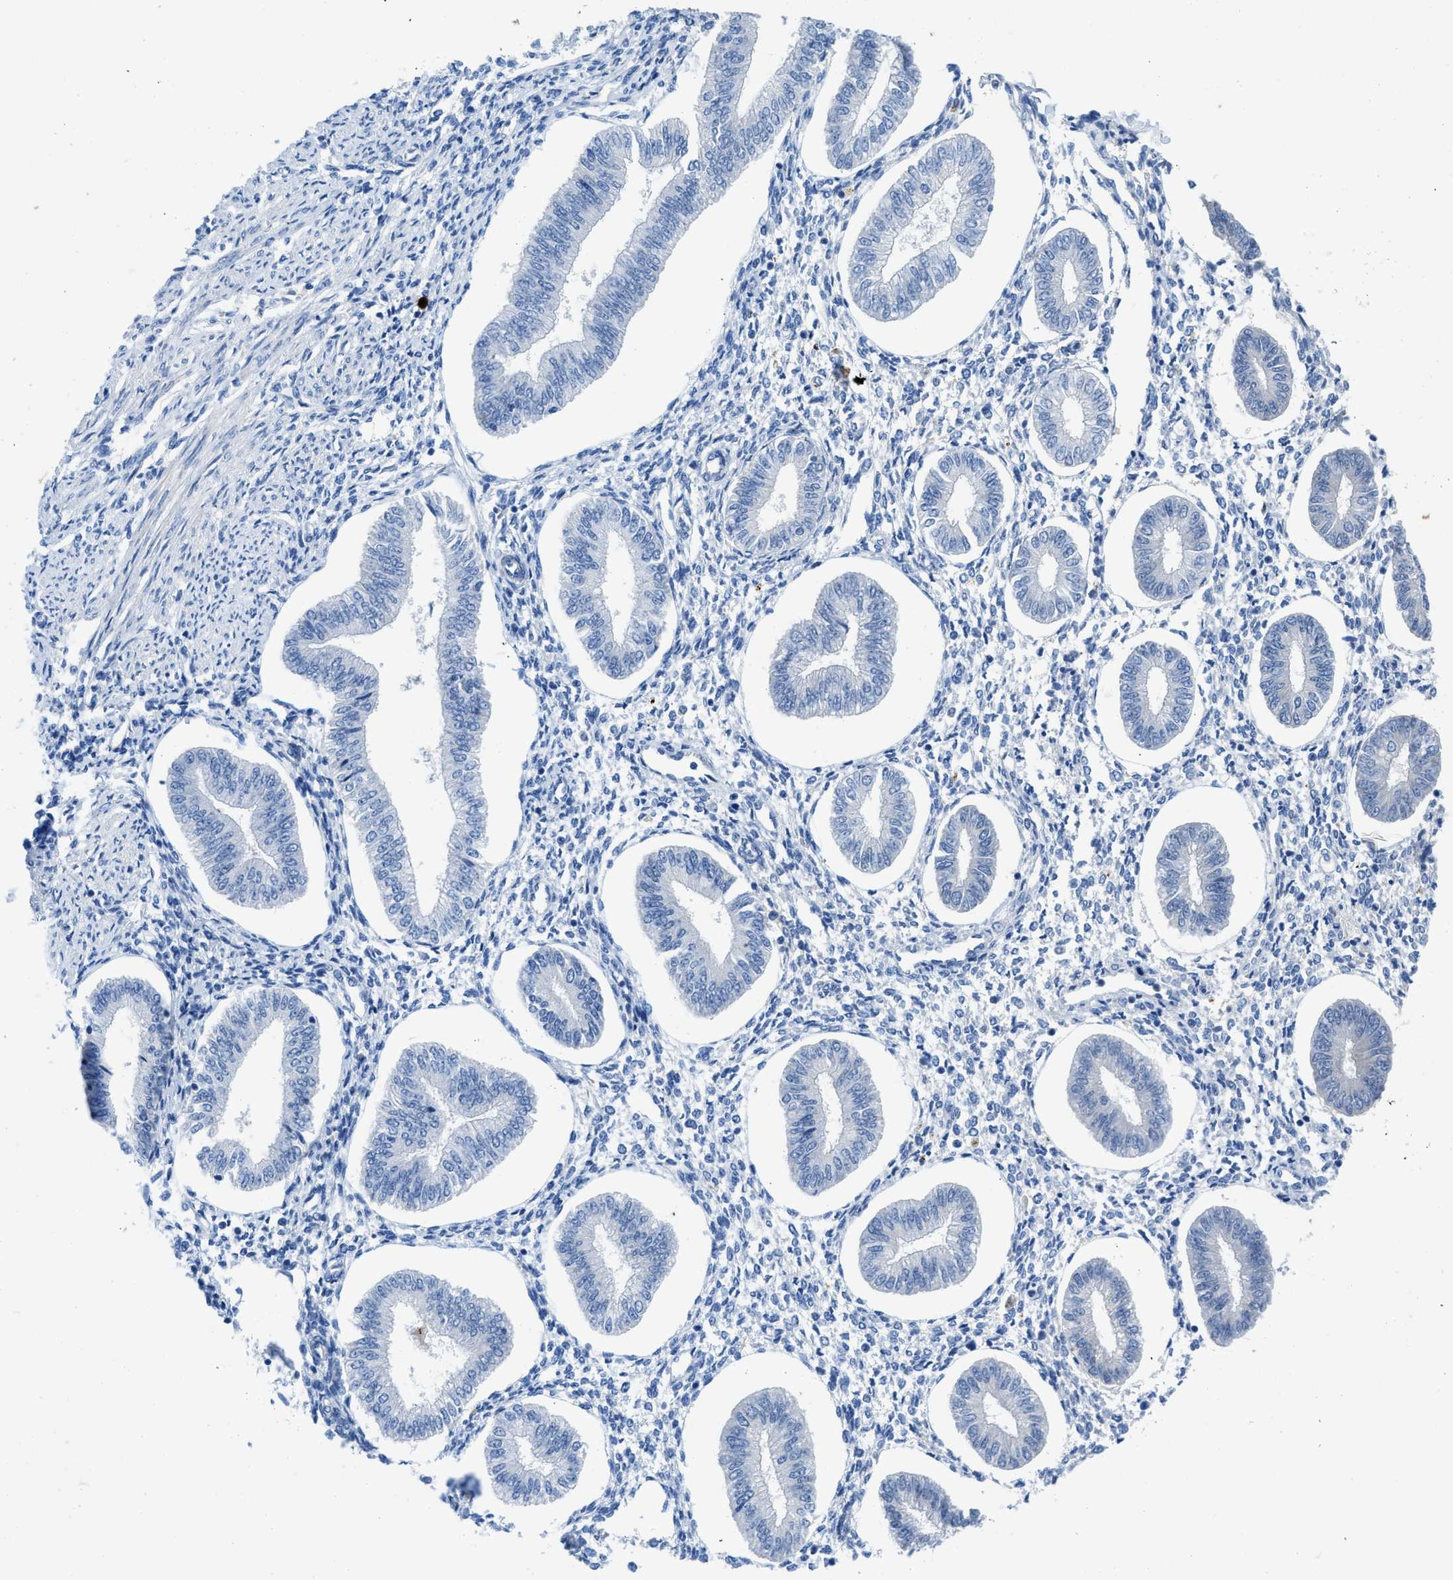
{"staining": {"intensity": "moderate", "quantity": "<25%", "location": "cytoplasmic/membranous"}, "tissue": "endometrium", "cell_type": "Cells in endometrial stroma", "image_type": "normal", "snomed": [{"axis": "morphology", "description": "Normal tissue, NOS"}, {"axis": "topography", "description": "Endometrium"}], "caption": "Normal endometrium was stained to show a protein in brown. There is low levels of moderate cytoplasmic/membranous staining in approximately <25% of cells in endometrial stroma.", "gene": "XCR1", "patient": {"sex": "female", "age": 50}}